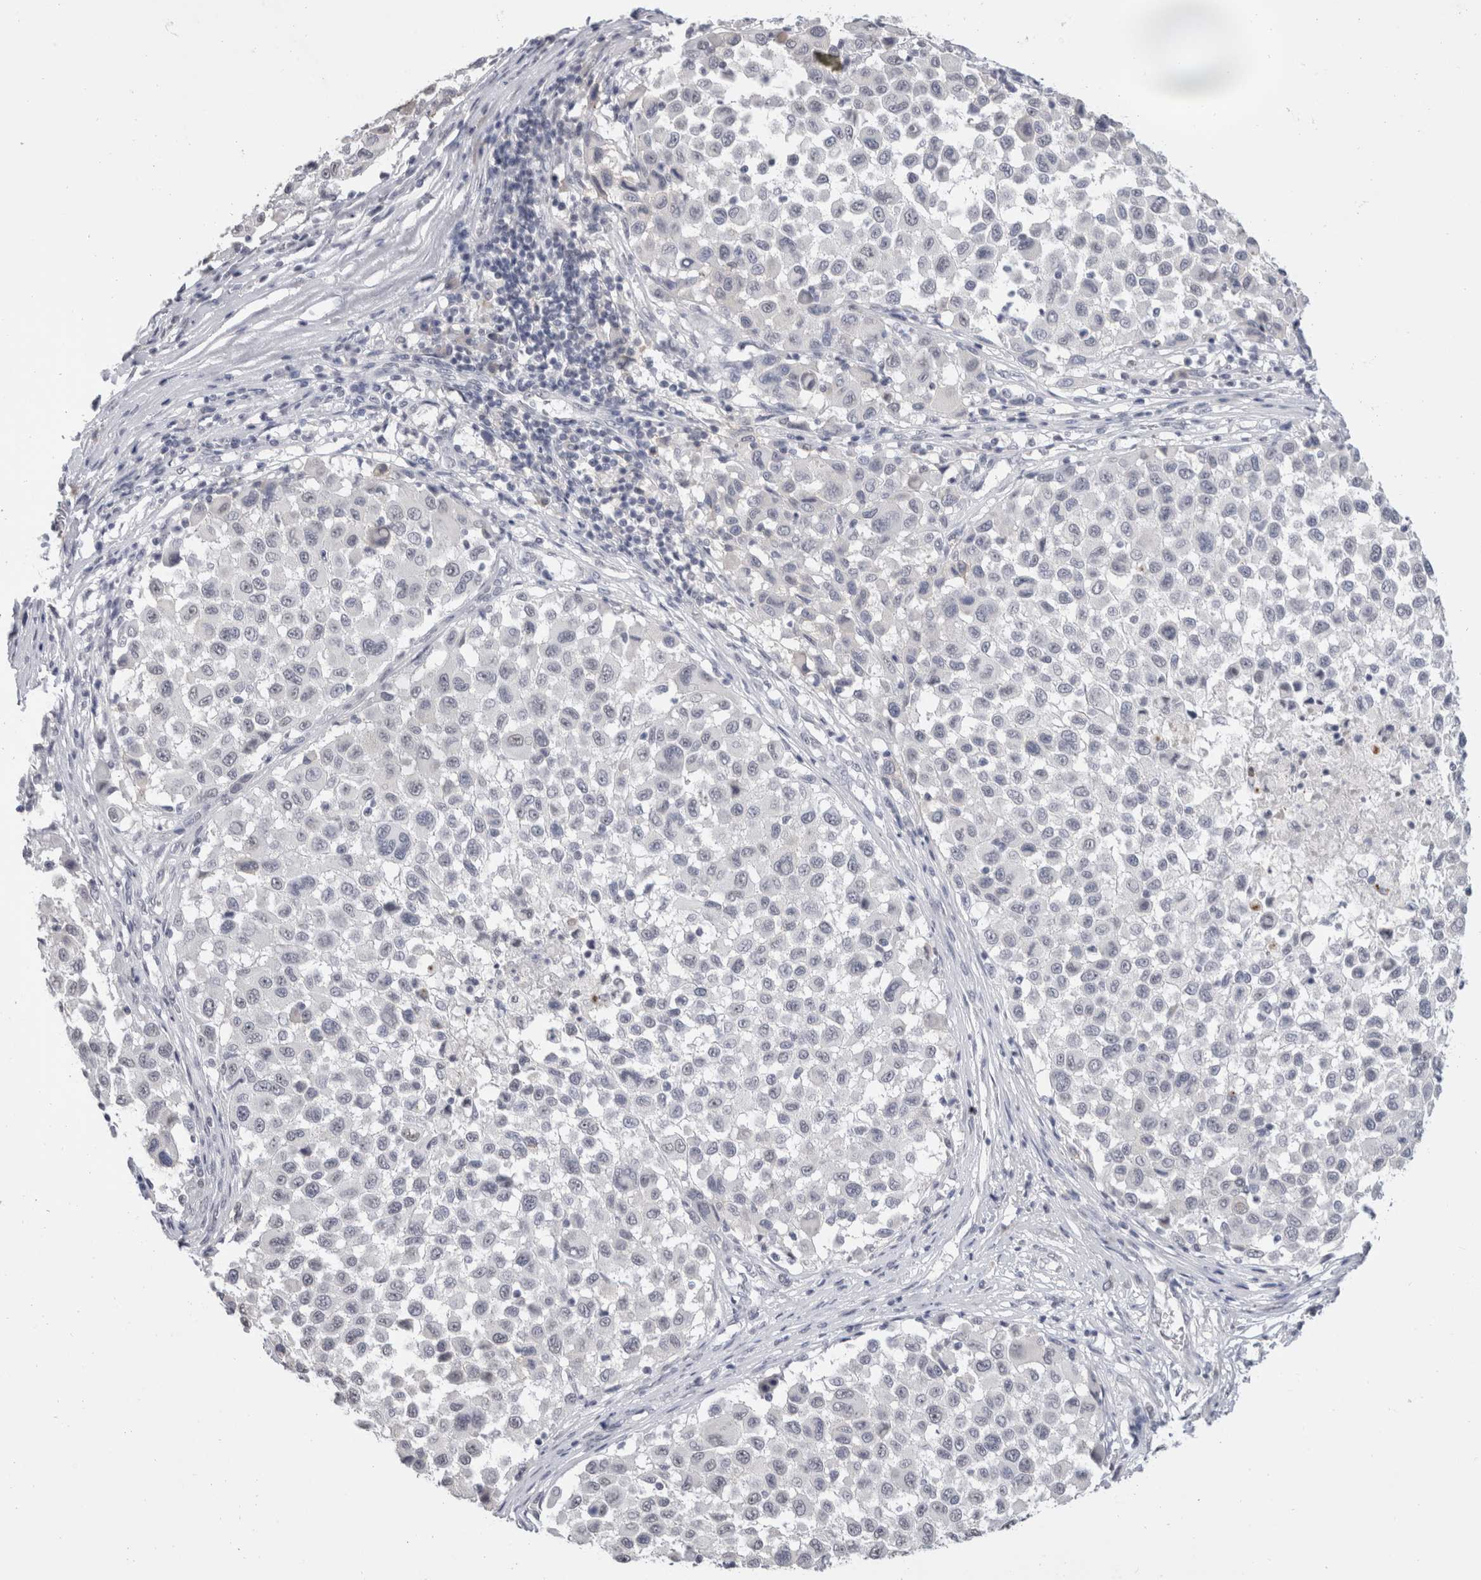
{"staining": {"intensity": "negative", "quantity": "none", "location": "none"}, "tissue": "melanoma", "cell_type": "Tumor cells", "image_type": "cancer", "snomed": [{"axis": "morphology", "description": "Malignant melanoma, Metastatic site"}, {"axis": "topography", "description": "Lymph node"}], "caption": "High power microscopy photomicrograph of an immunohistochemistry (IHC) photomicrograph of melanoma, revealing no significant positivity in tumor cells.", "gene": "CADM3", "patient": {"sex": "male", "age": 61}}